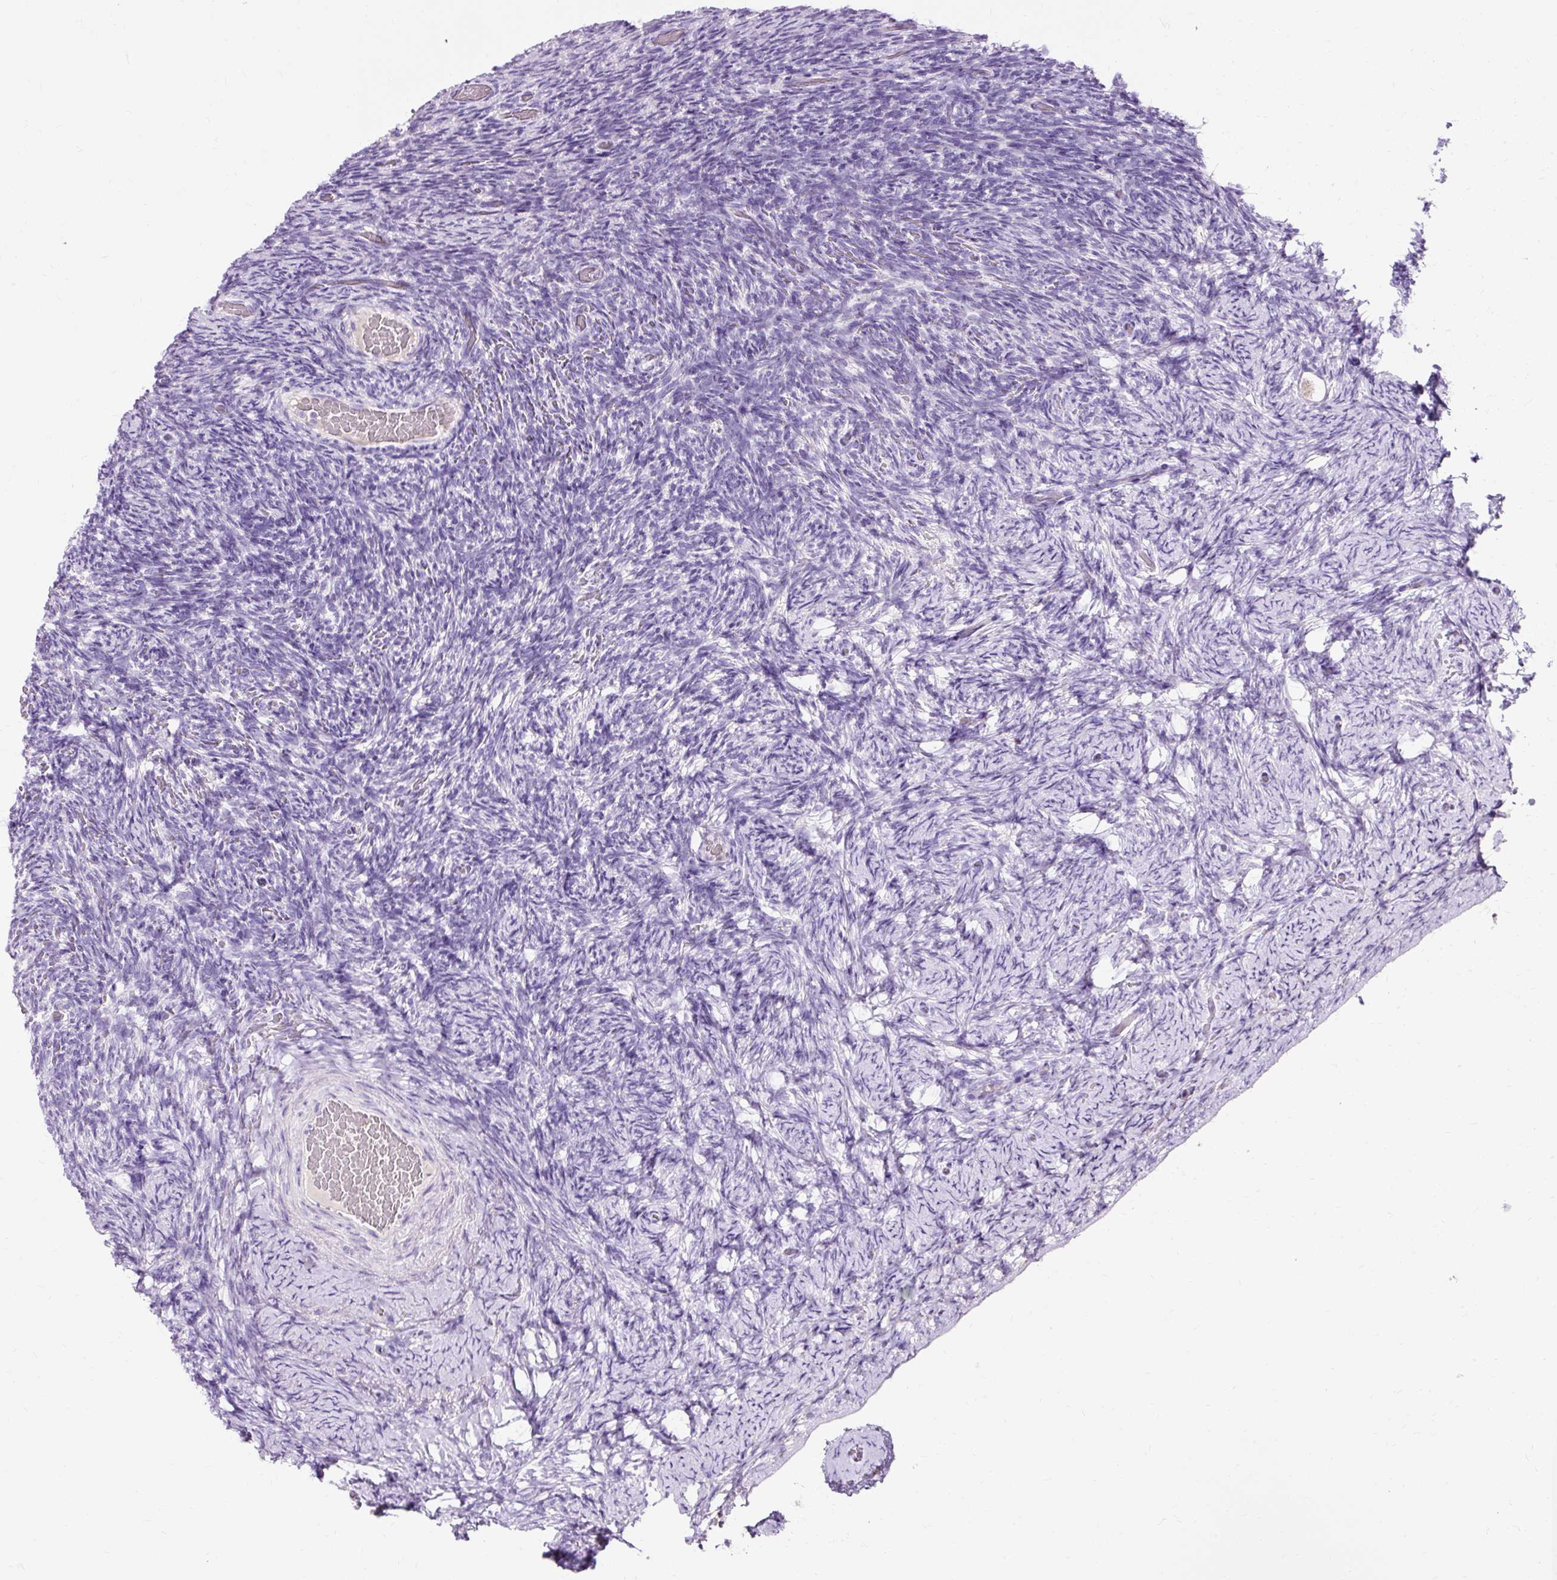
{"staining": {"intensity": "negative", "quantity": "none", "location": "none"}, "tissue": "ovary", "cell_type": "Ovarian stroma cells", "image_type": "normal", "snomed": [{"axis": "morphology", "description": "Normal tissue, NOS"}, {"axis": "topography", "description": "Ovary"}], "caption": "Immunohistochemistry (IHC) of benign ovary shows no staining in ovarian stroma cells.", "gene": "CLDN25", "patient": {"sex": "female", "age": 34}}